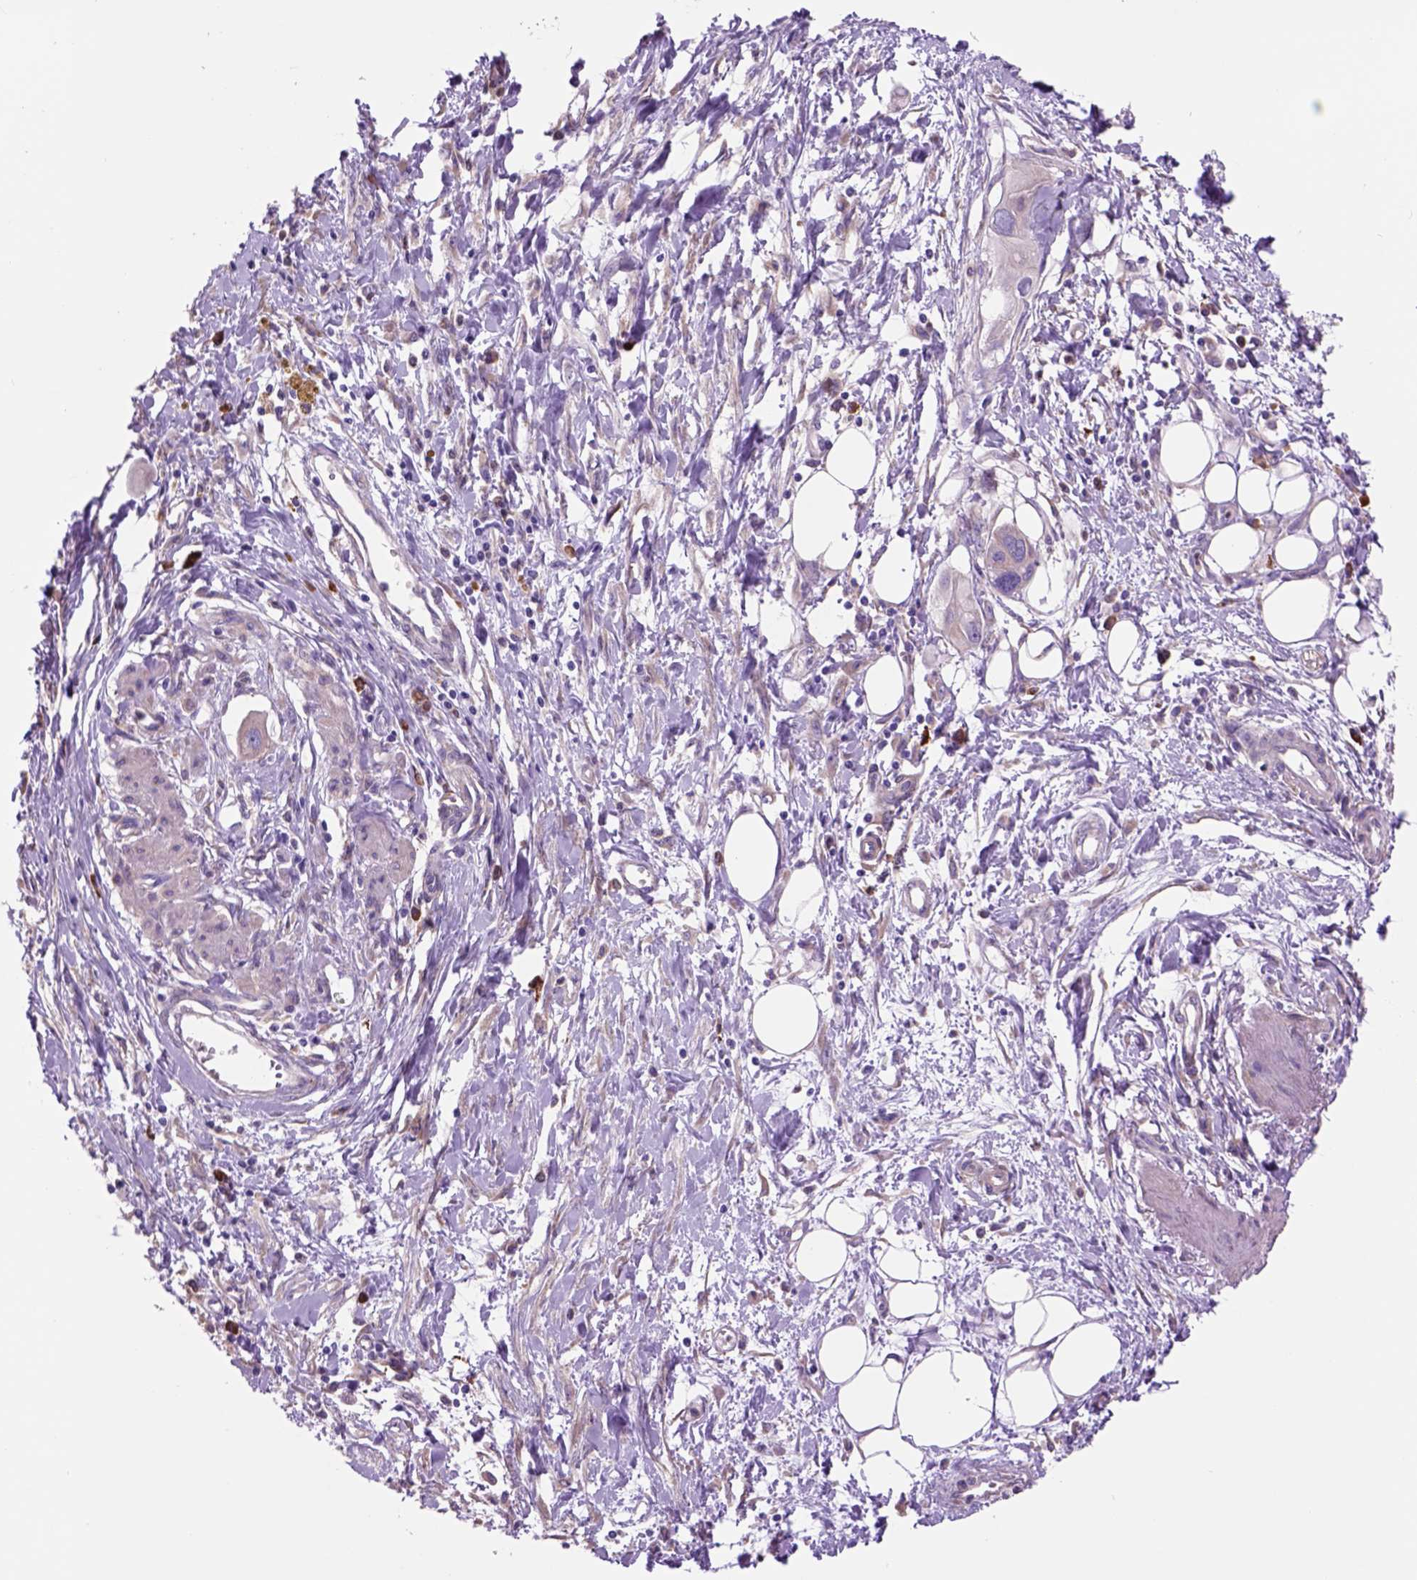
{"staining": {"intensity": "negative", "quantity": "none", "location": "none"}, "tissue": "pancreatic cancer", "cell_type": "Tumor cells", "image_type": "cancer", "snomed": [{"axis": "morphology", "description": "Adenocarcinoma, NOS"}, {"axis": "topography", "description": "Pancreas"}], "caption": "Immunohistochemical staining of human pancreatic adenocarcinoma exhibits no significant expression in tumor cells. (IHC, brightfield microscopy, high magnification).", "gene": "PIAS3", "patient": {"sex": "male", "age": 60}}